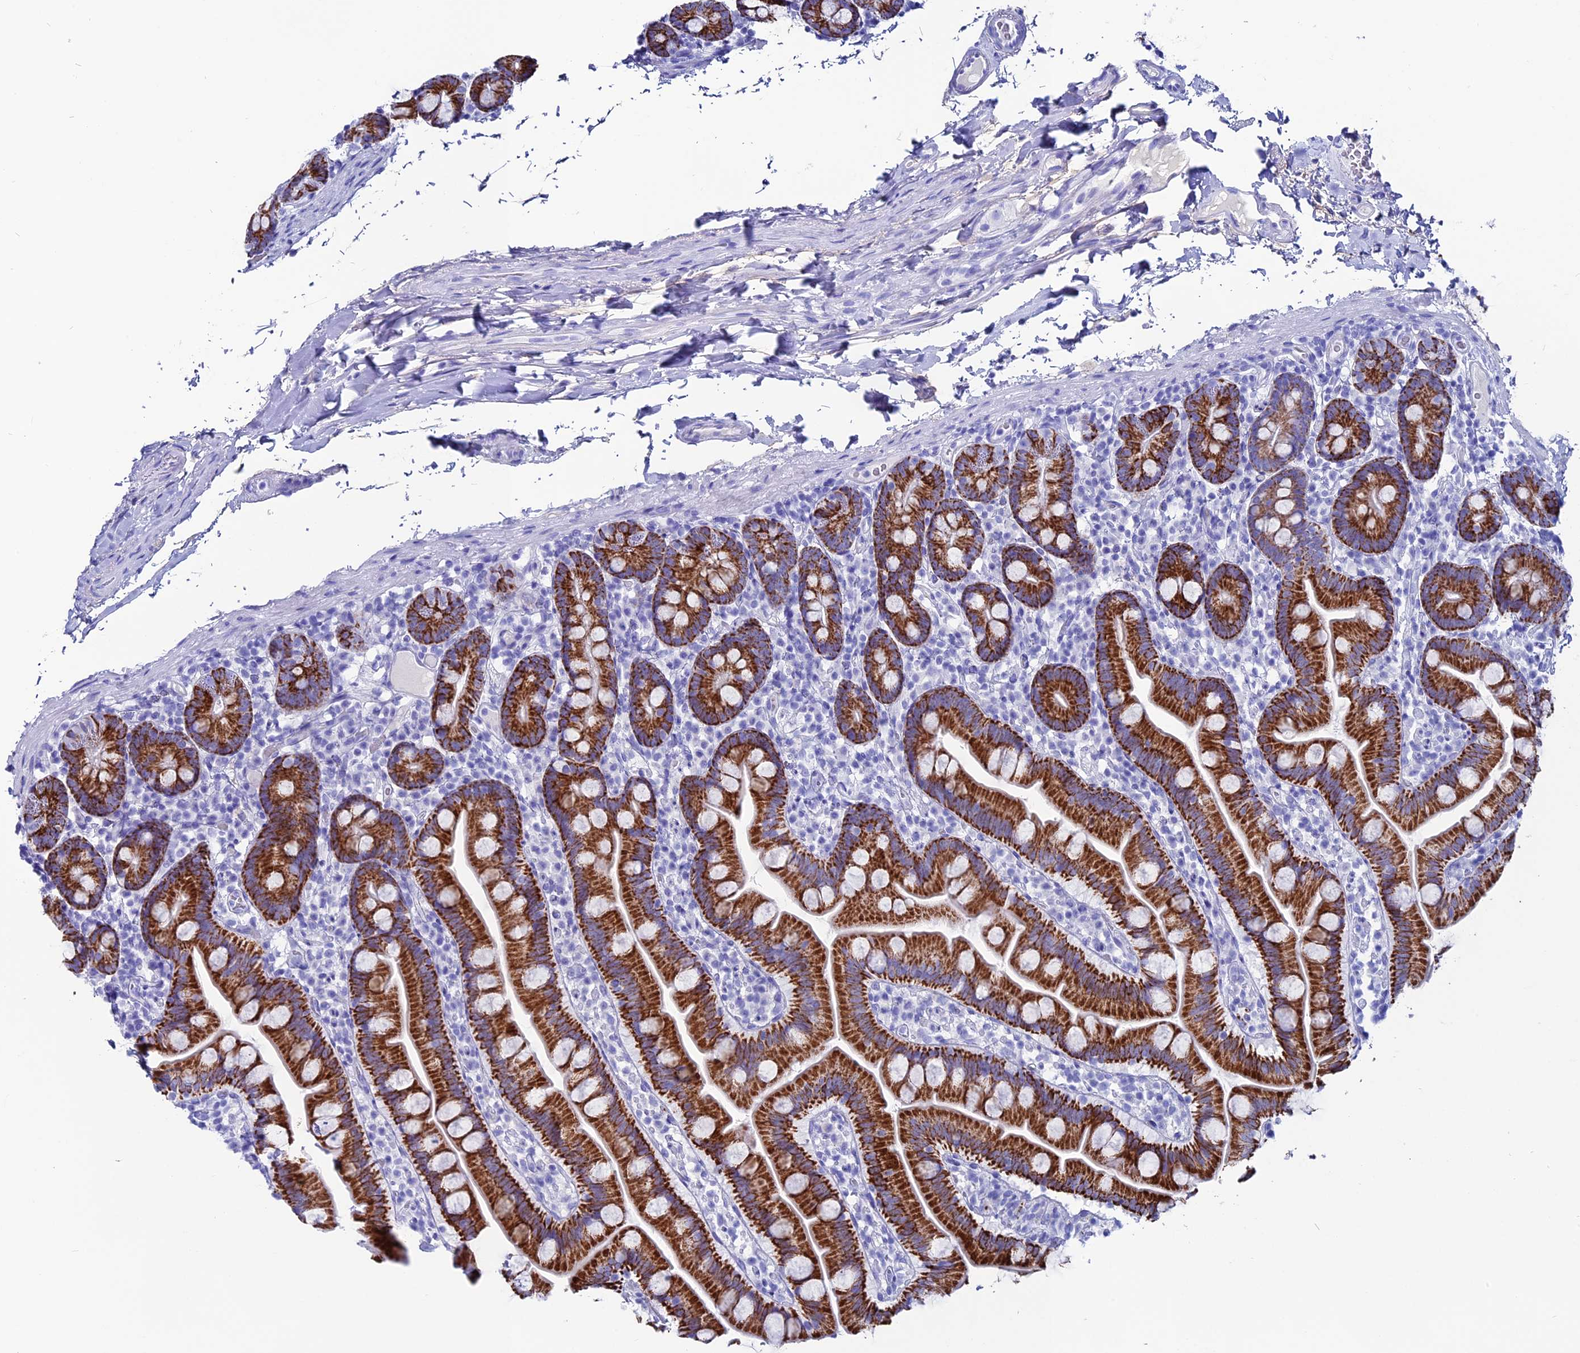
{"staining": {"intensity": "strong", "quantity": ">75%", "location": "cytoplasmic/membranous"}, "tissue": "small intestine", "cell_type": "Glandular cells", "image_type": "normal", "snomed": [{"axis": "morphology", "description": "Normal tissue, NOS"}, {"axis": "topography", "description": "Small intestine"}], "caption": "Protein expression by immunohistochemistry (IHC) demonstrates strong cytoplasmic/membranous positivity in about >75% of glandular cells in normal small intestine.", "gene": "ANKRD29", "patient": {"sex": "female", "age": 68}}